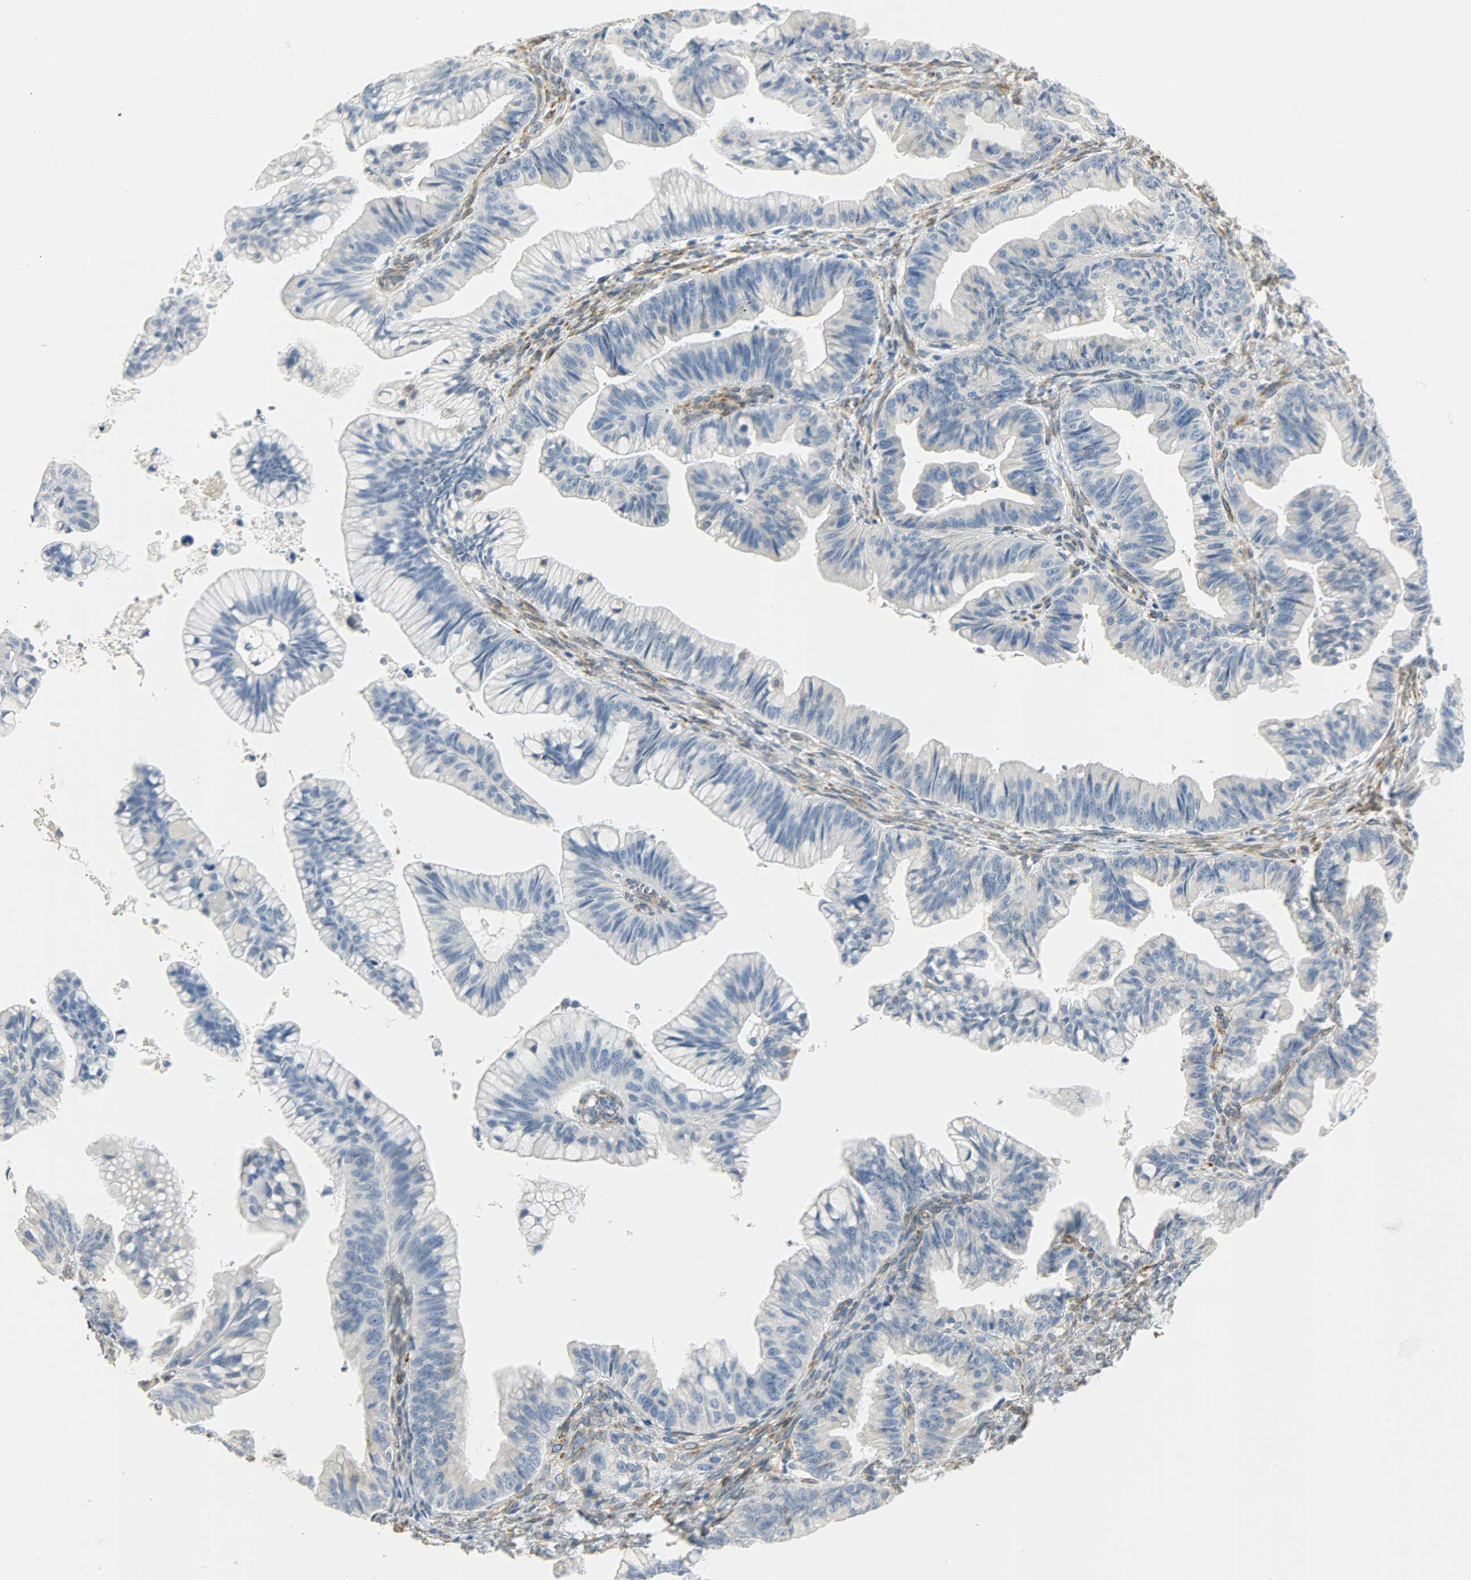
{"staining": {"intensity": "negative", "quantity": "none", "location": "none"}, "tissue": "ovarian cancer", "cell_type": "Tumor cells", "image_type": "cancer", "snomed": [{"axis": "morphology", "description": "Cystadenocarcinoma, mucinous, NOS"}, {"axis": "topography", "description": "Ovary"}], "caption": "IHC image of neoplastic tissue: mucinous cystadenocarcinoma (ovarian) stained with DAB (3,3'-diaminobenzidine) reveals no significant protein staining in tumor cells.", "gene": "PKD2", "patient": {"sex": "female", "age": 36}}